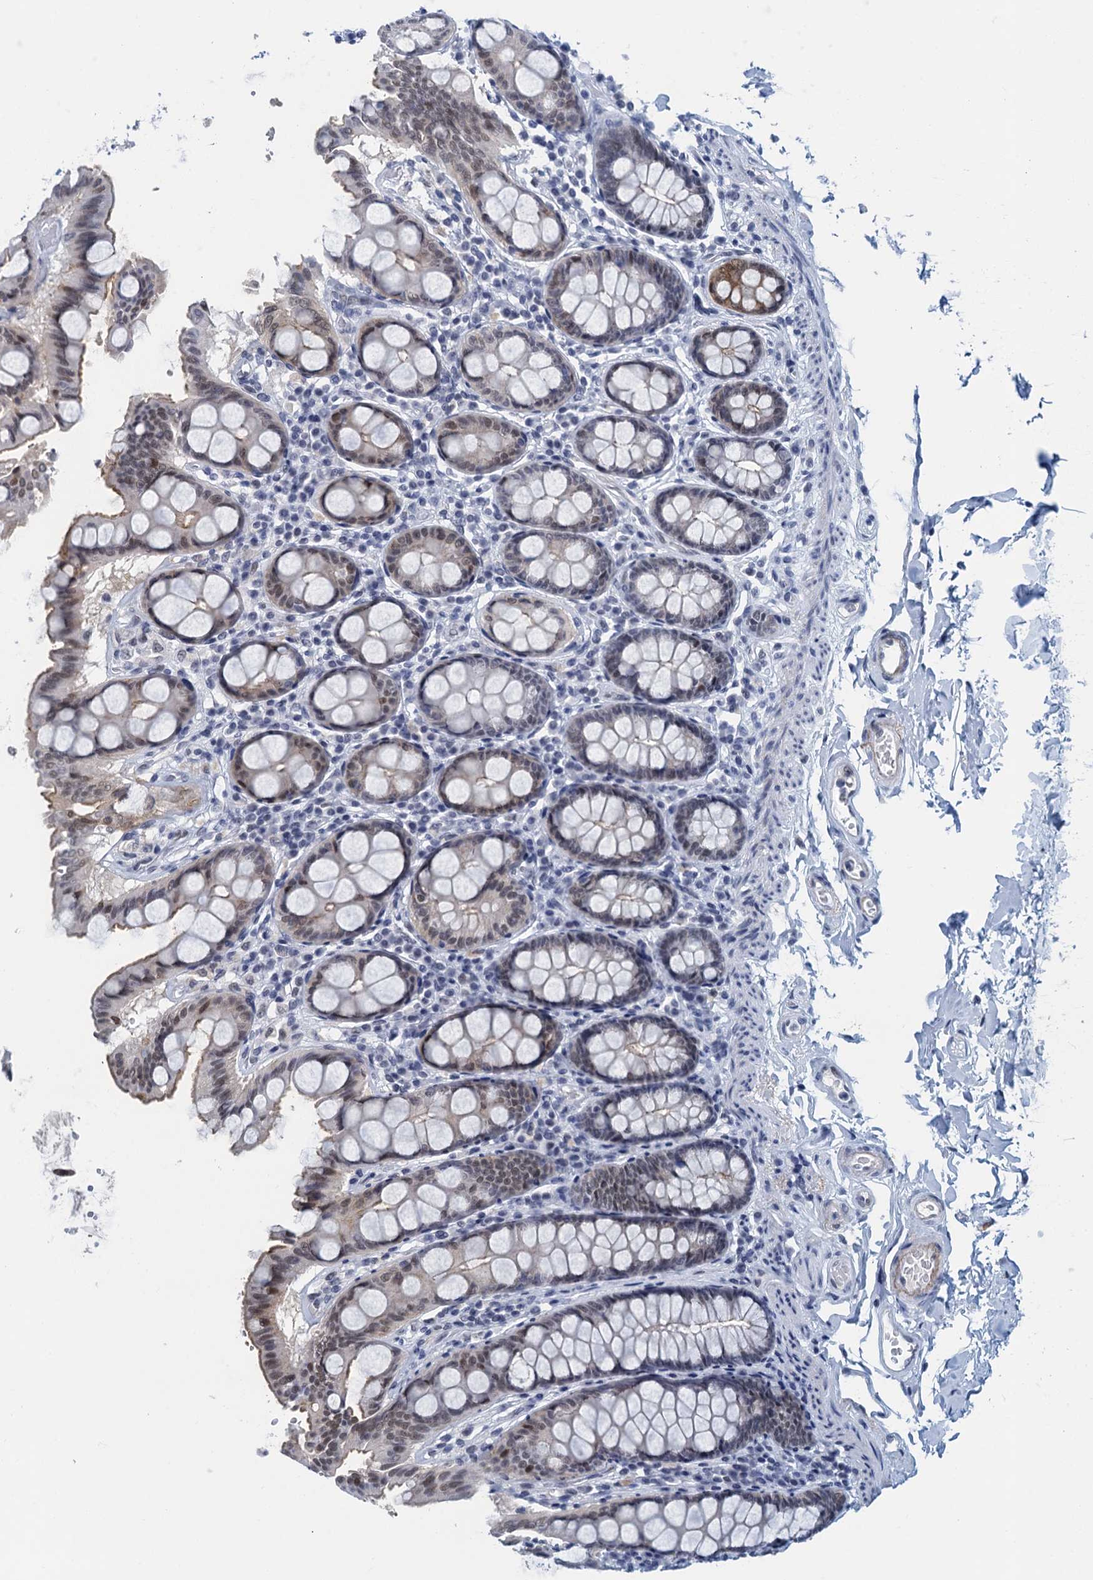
{"staining": {"intensity": "negative", "quantity": "none", "location": "none"}, "tissue": "colon", "cell_type": "Endothelial cells", "image_type": "normal", "snomed": [{"axis": "morphology", "description": "Normal tissue, NOS"}, {"axis": "topography", "description": "Colon"}, {"axis": "topography", "description": "Peripheral nerve tissue"}], "caption": "Immunohistochemistry of unremarkable human colon shows no positivity in endothelial cells.", "gene": "EPS8L1", "patient": {"sex": "female", "age": 61}}